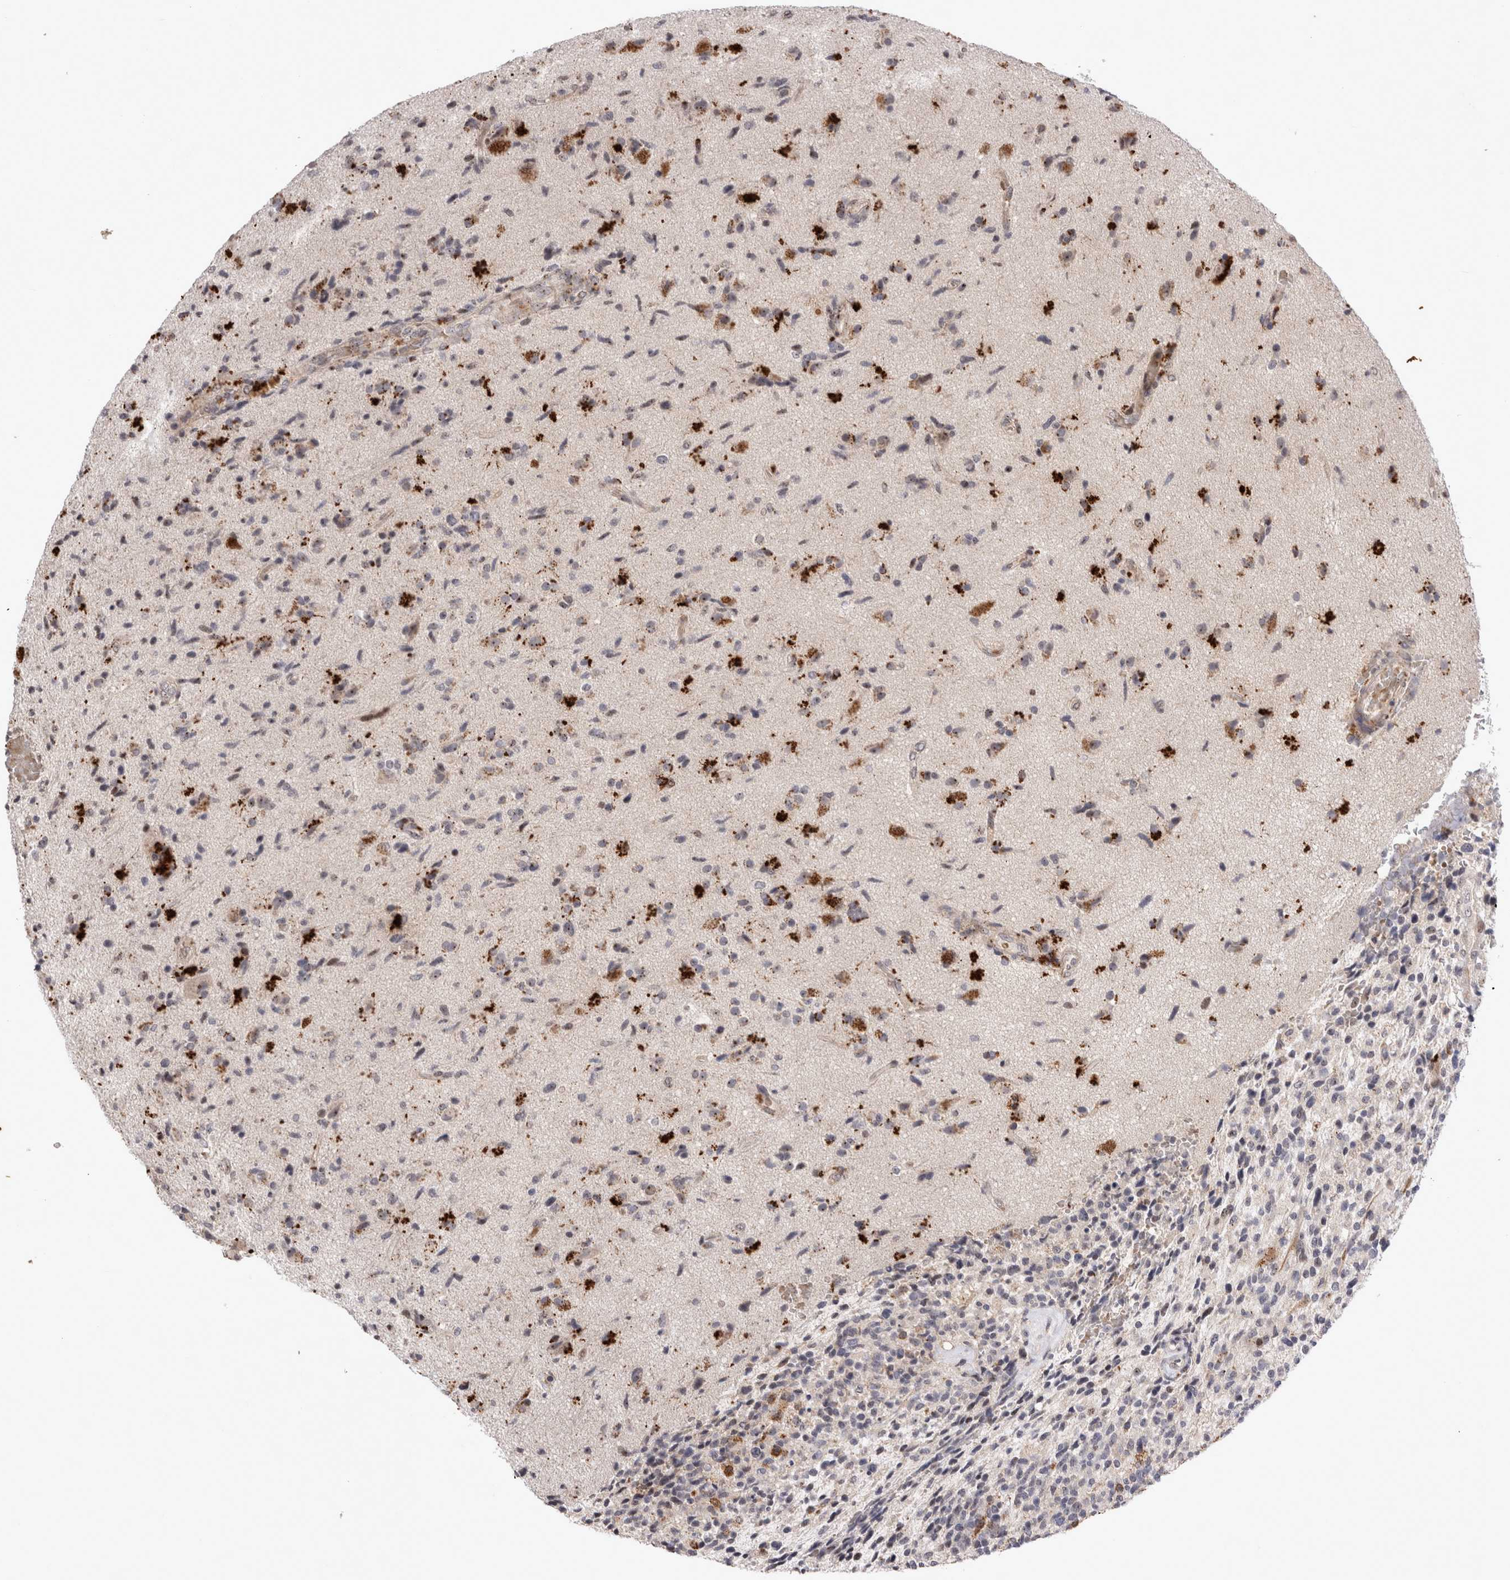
{"staining": {"intensity": "moderate", "quantity": "<25%", "location": "cytoplasmic/membranous"}, "tissue": "glioma", "cell_type": "Tumor cells", "image_type": "cancer", "snomed": [{"axis": "morphology", "description": "Glioma, malignant, High grade"}, {"axis": "topography", "description": "Brain"}], "caption": "Protein expression analysis of human malignant high-grade glioma reveals moderate cytoplasmic/membranous staining in approximately <25% of tumor cells. The staining was performed using DAB (3,3'-diaminobenzidine) to visualize the protein expression in brown, while the nuclei were stained in blue with hematoxylin (Magnification: 20x).", "gene": "STK11", "patient": {"sex": "male", "age": 72}}